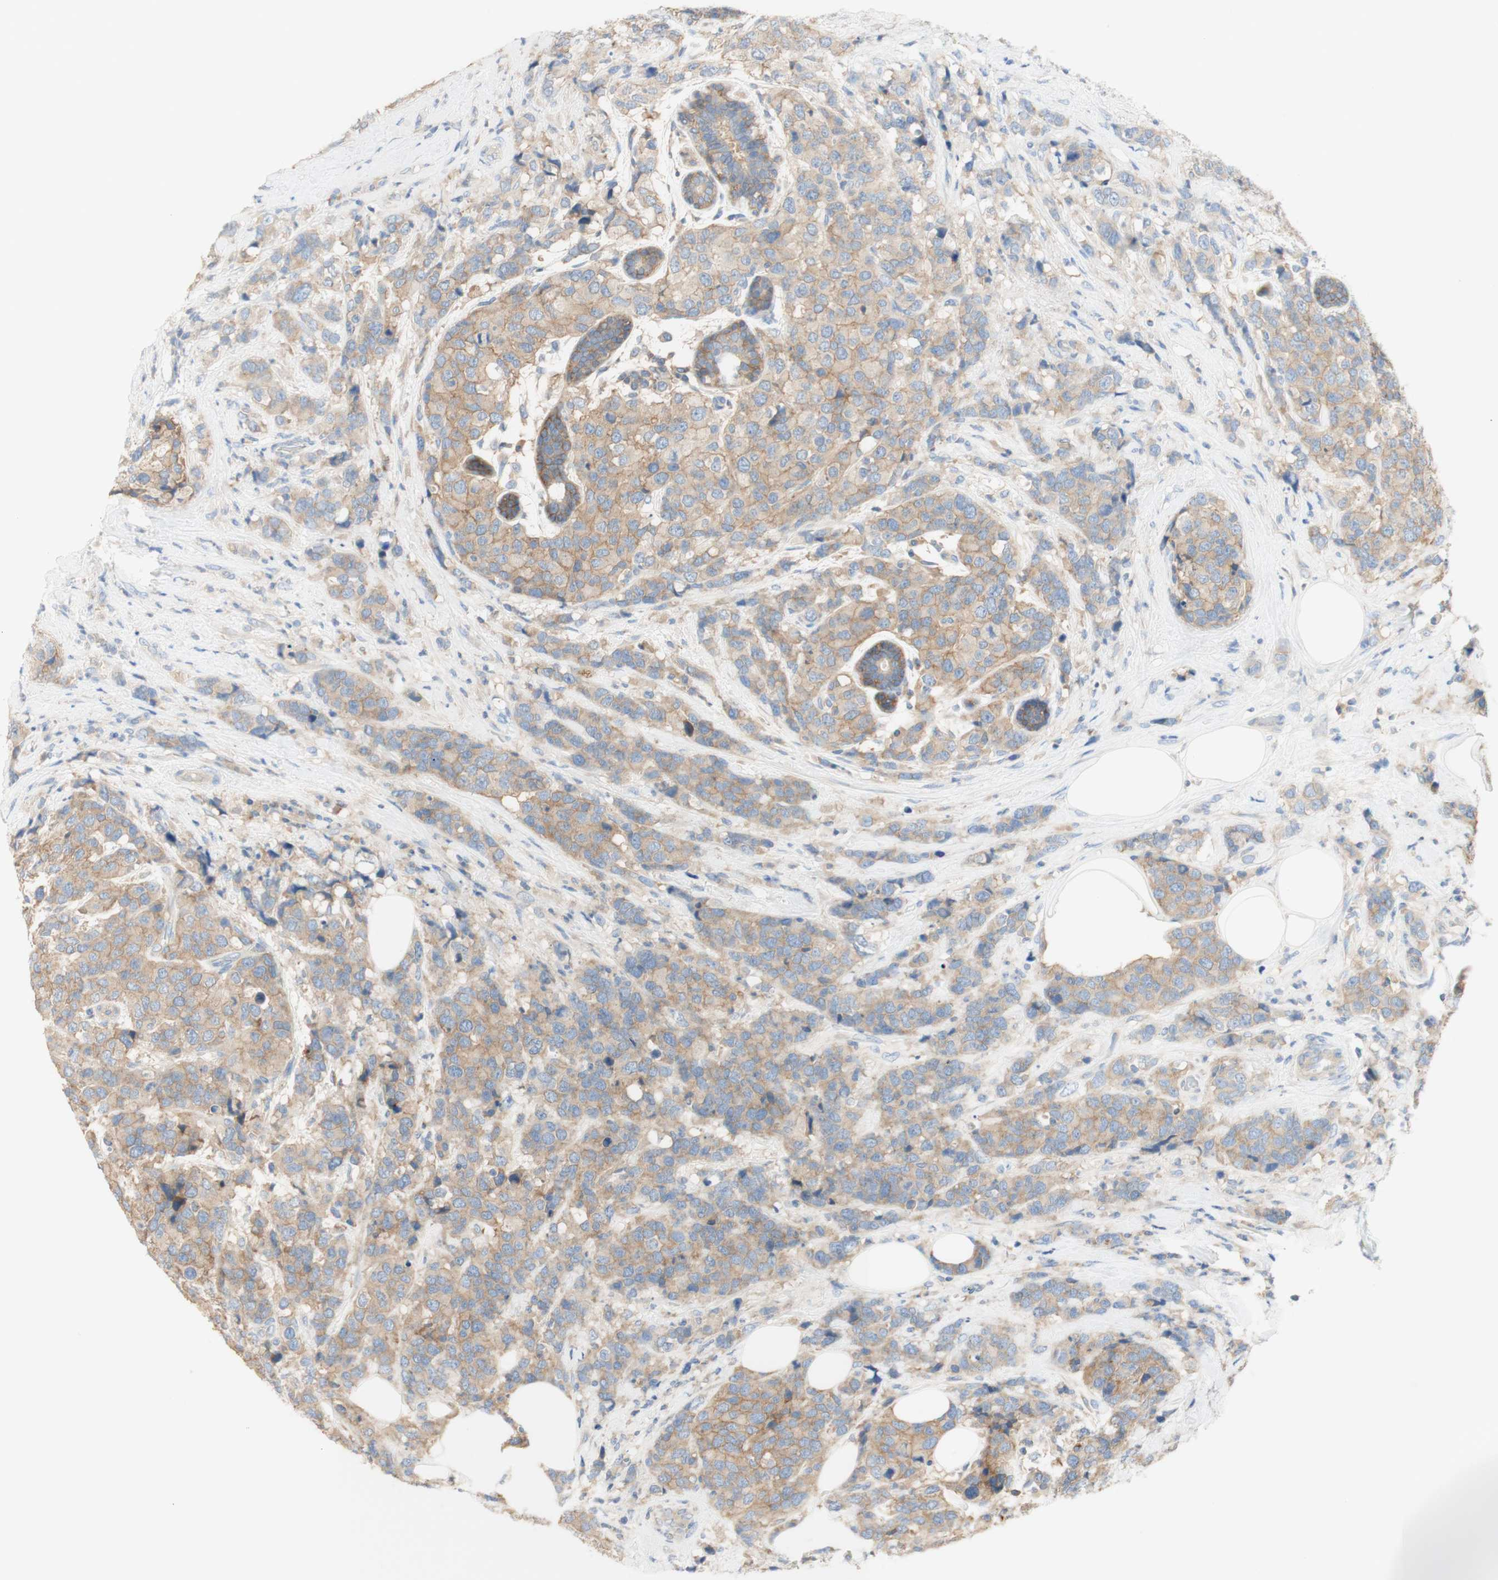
{"staining": {"intensity": "weak", "quantity": ">75%", "location": "cytoplasmic/membranous"}, "tissue": "breast cancer", "cell_type": "Tumor cells", "image_type": "cancer", "snomed": [{"axis": "morphology", "description": "Lobular carcinoma"}, {"axis": "topography", "description": "Breast"}], "caption": "This is a photomicrograph of IHC staining of lobular carcinoma (breast), which shows weak expression in the cytoplasmic/membranous of tumor cells.", "gene": "ATP2B1", "patient": {"sex": "female", "age": 59}}